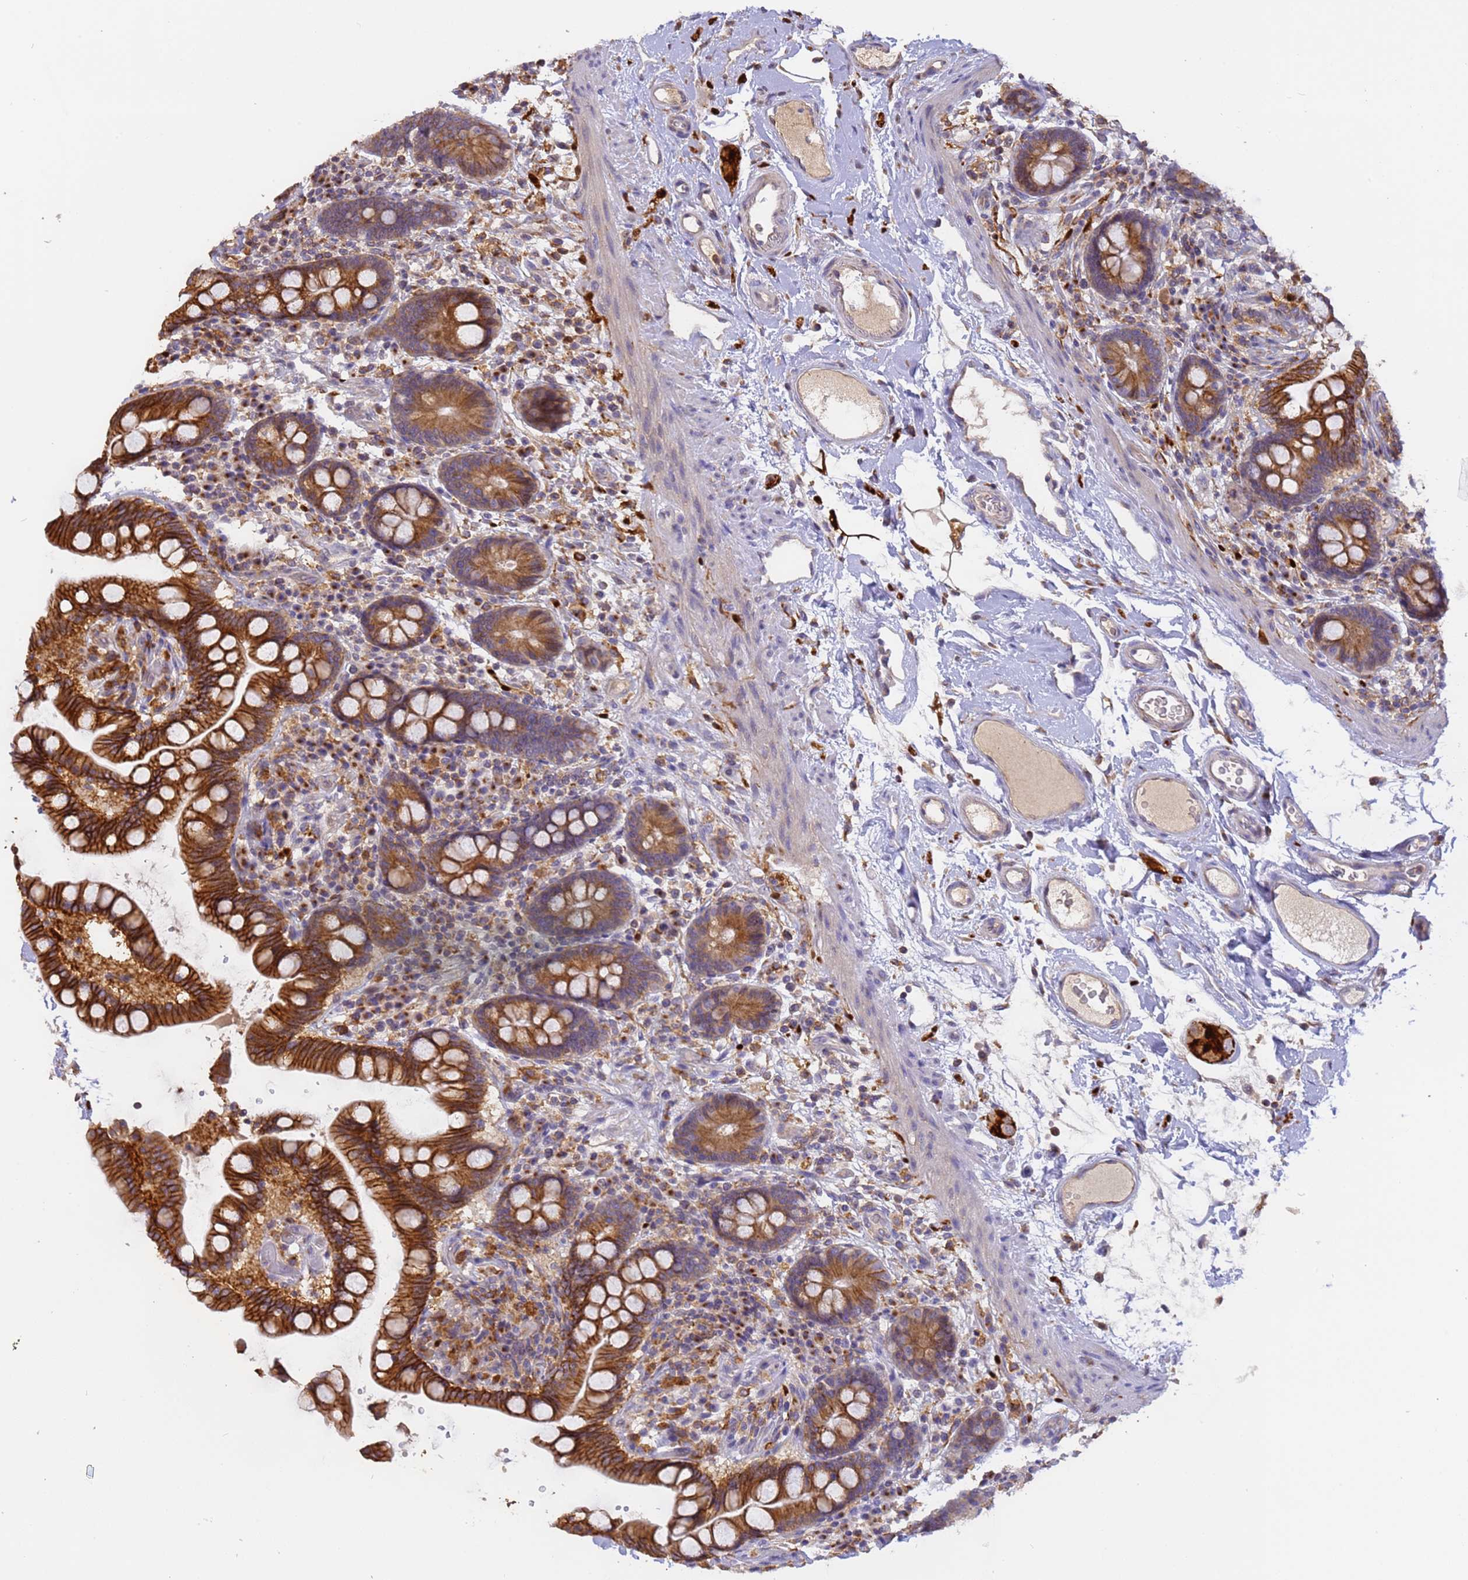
{"staining": {"intensity": "weak", "quantity": ">75%", "location": "cytoplasmic/membranous"}, "tissue": "colon", "cell_type": "Endothelial cells", "image_type": "normal", "snomed": [{"axis": "morphology", "description": "Normal tissue, NOS"}, {"axis": "topography", "description": "Colon"}], "caption": "Protein analysis of unremarkable colon displays weak cytoplasmic/membranous staining in about >75% of endothelial cells. Nuclei are stained in blue.", "gene": "M6PR", "patient": {"sex": "male", "age": 73}}